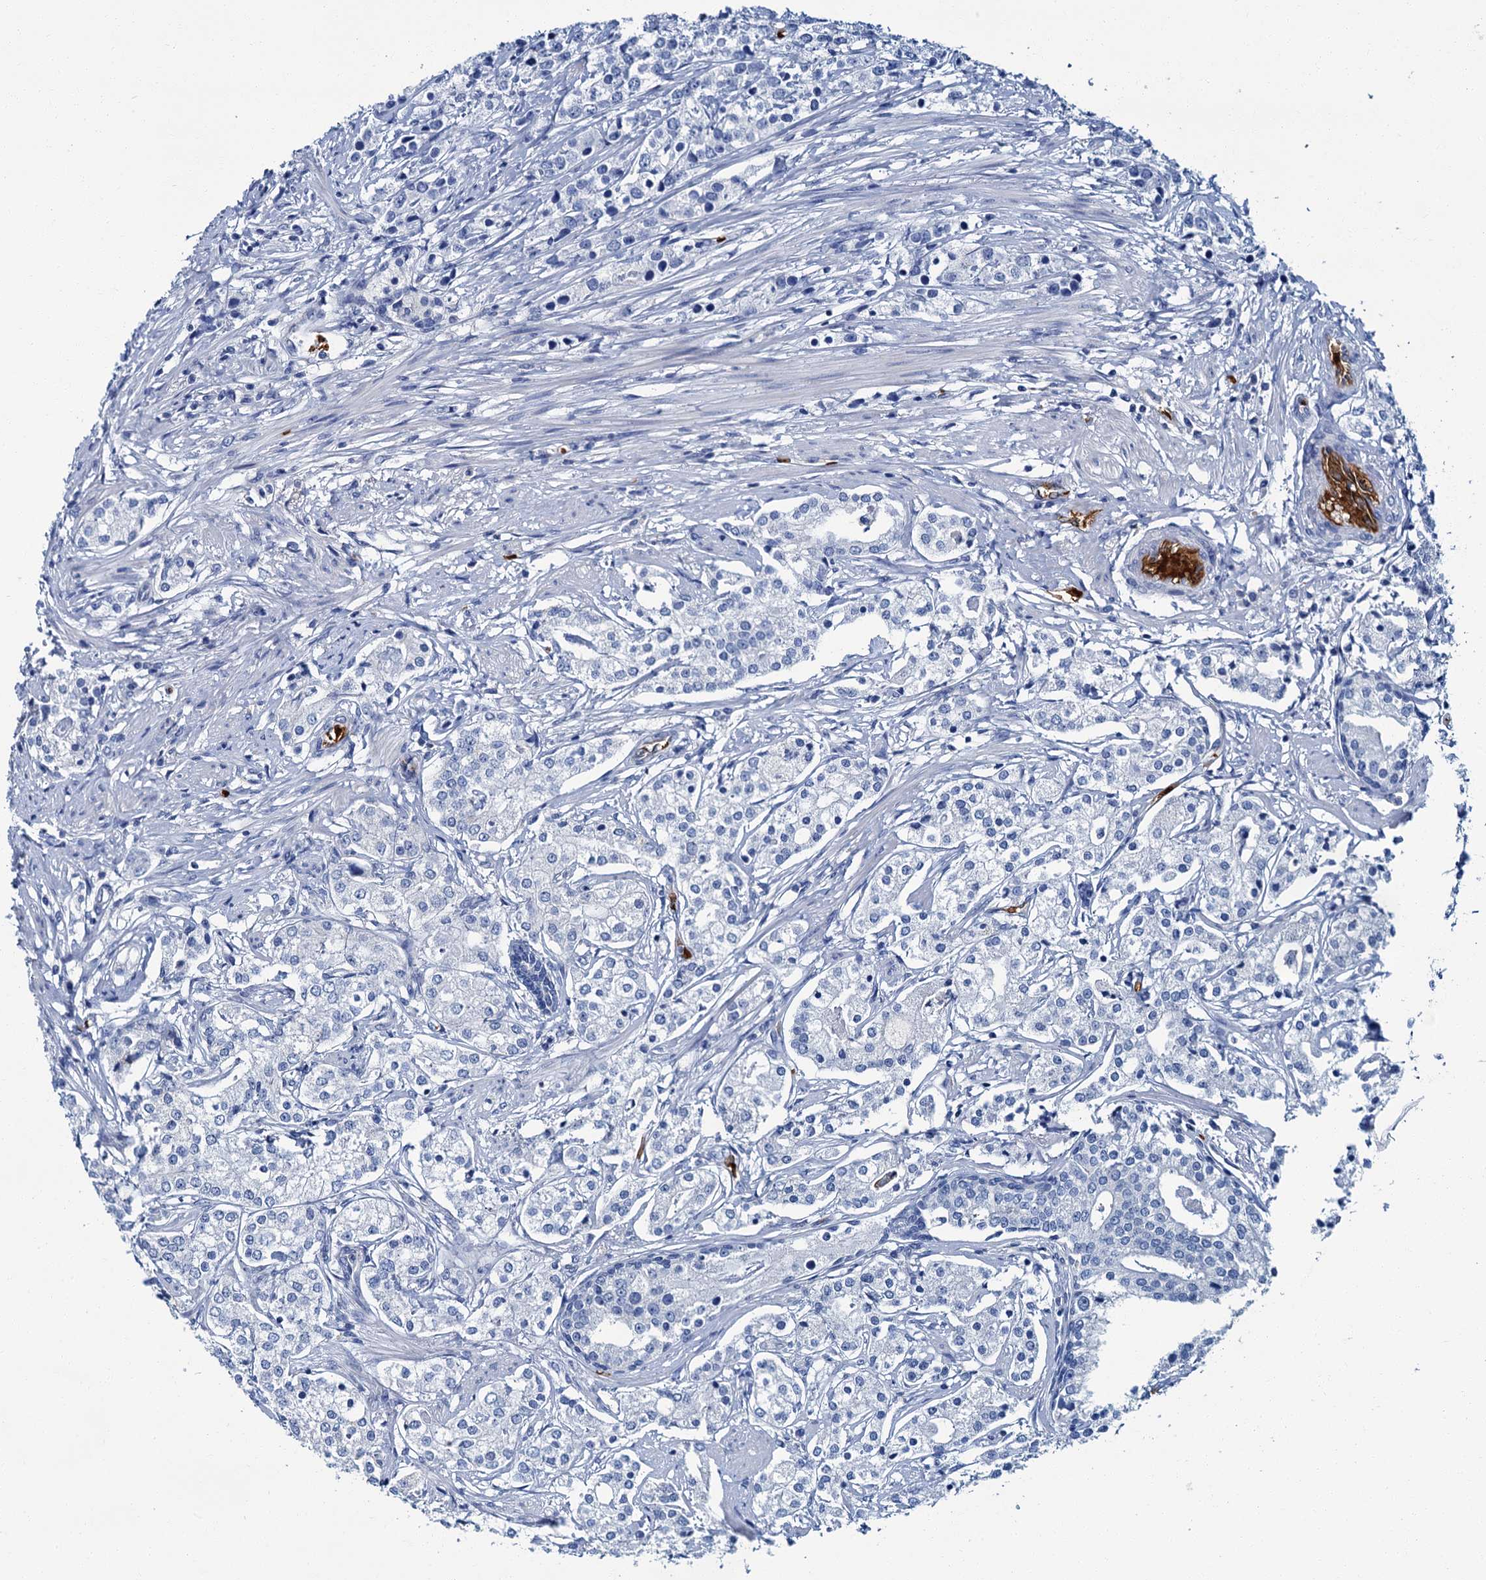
{"staining": {"intensity": "negative", "quantity": "none", "location": "none"}, "tissue": "prostate cancer", "cell_type": "Tumor cells", "image_type": "cancer", "snomed": [{"axis": "morphology", "description": "Adenocarcinoma, High grade"}, {"axis": "topography", "description": "Prostate"}], "caption": "Tumor cells are negative for brown protein staining in prostate cancer (high-grade adenocarcinoma). Brightfield microscopy of immunohistochemistry stained with DAB (brown) and hematoxylin (blue), captured at high magnification.", "gene": "ATG2A", "patient": {"sex": "male", "age": 69}}